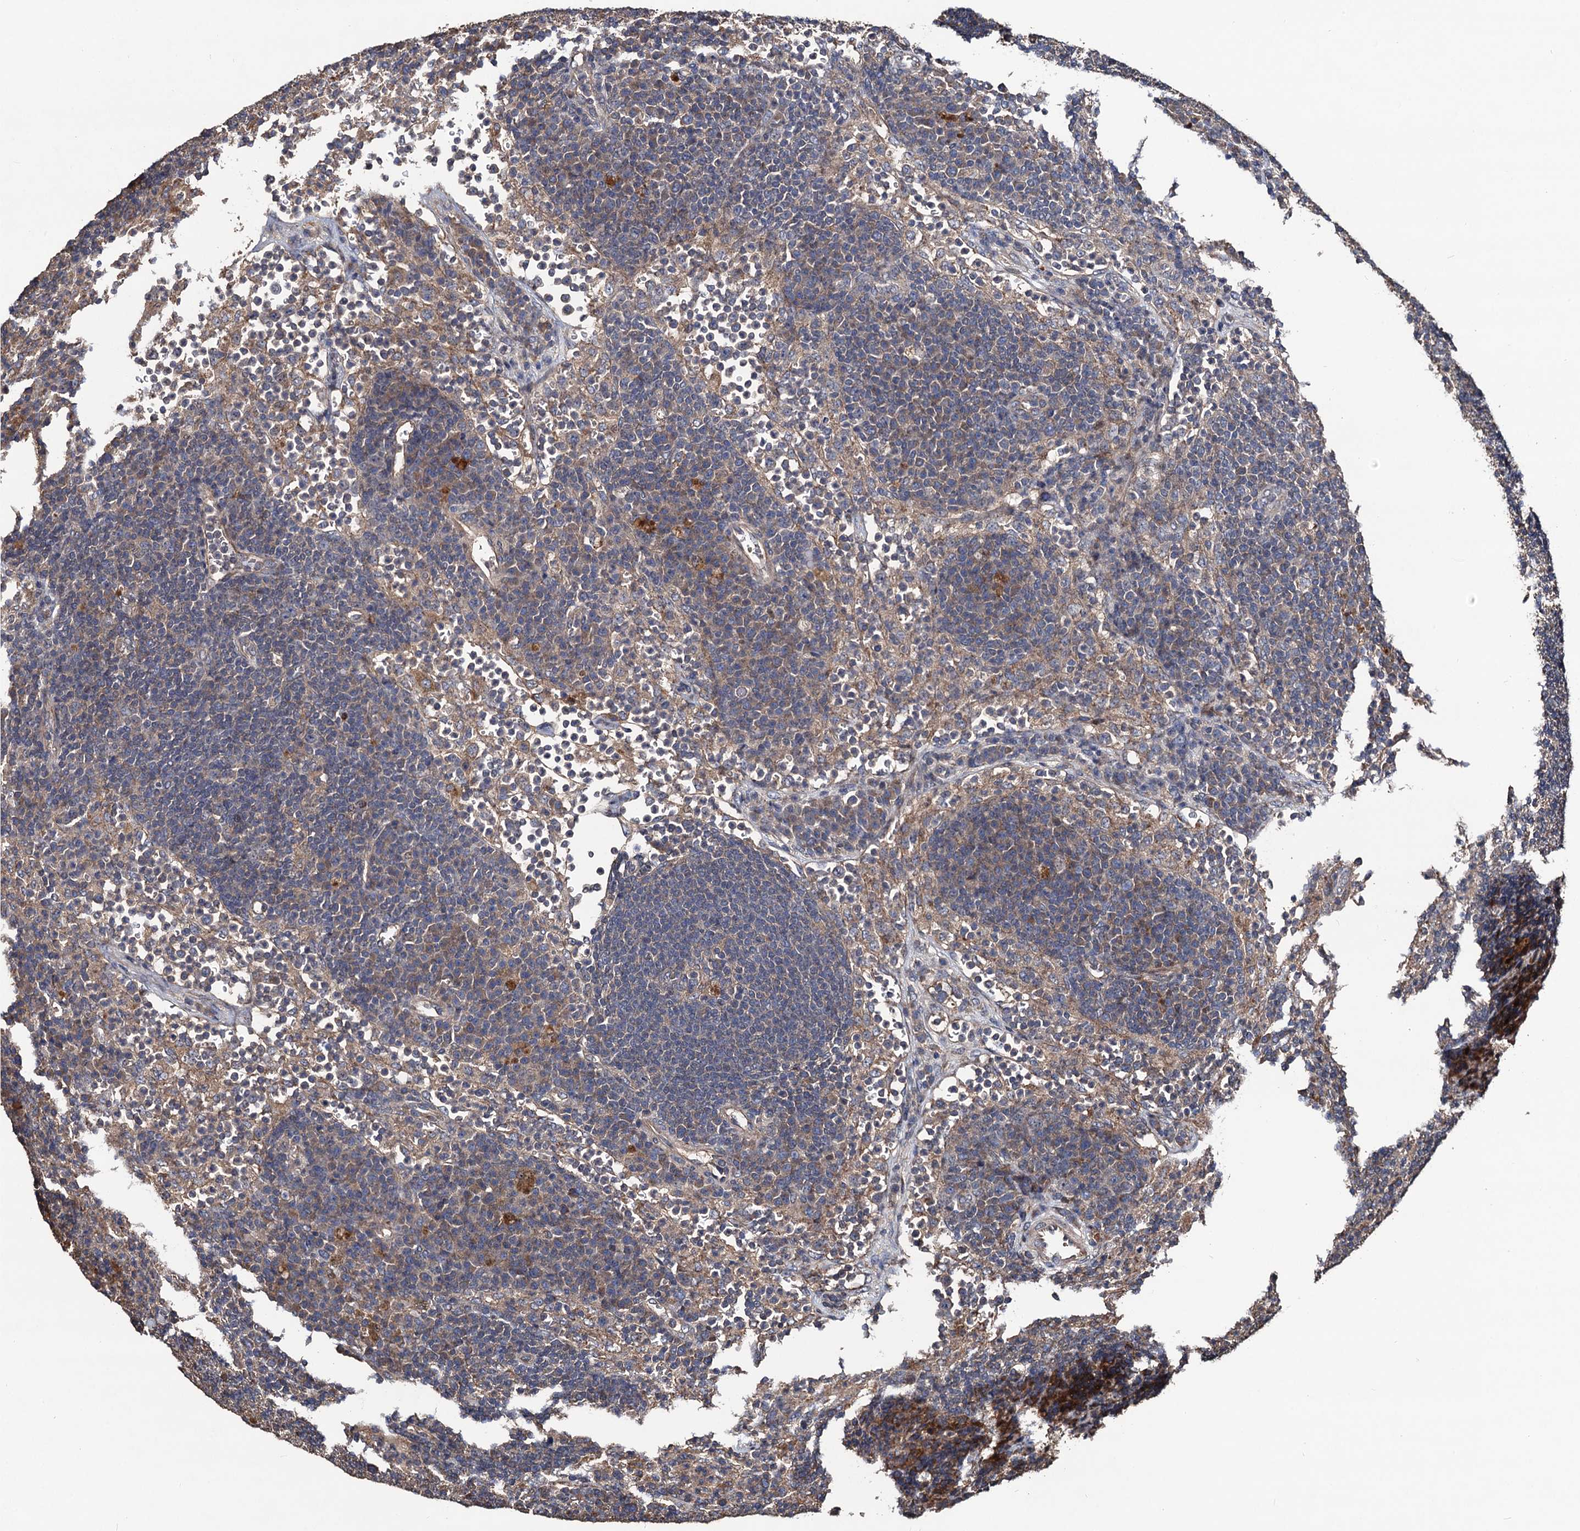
{"staining": {"intensity": "negative", "quantity": "none", "location": "none"}, "tissue": "lymph node", "cell_type": "Germinal center cells", "image_type": "normal", "snomed": [{"axis": "morphology", "description": "Normal tissue, NOS"}, {"axis": "topography", "description": "Lymph node"}], "caption": "Immunohistochemistry (IHC) image of normal human lymph node stained for a protein (brown), which reveals no positivity in germinal center cells.", "gene": "TMEM39B", "patient": {"sex": "female", "age": 70}}